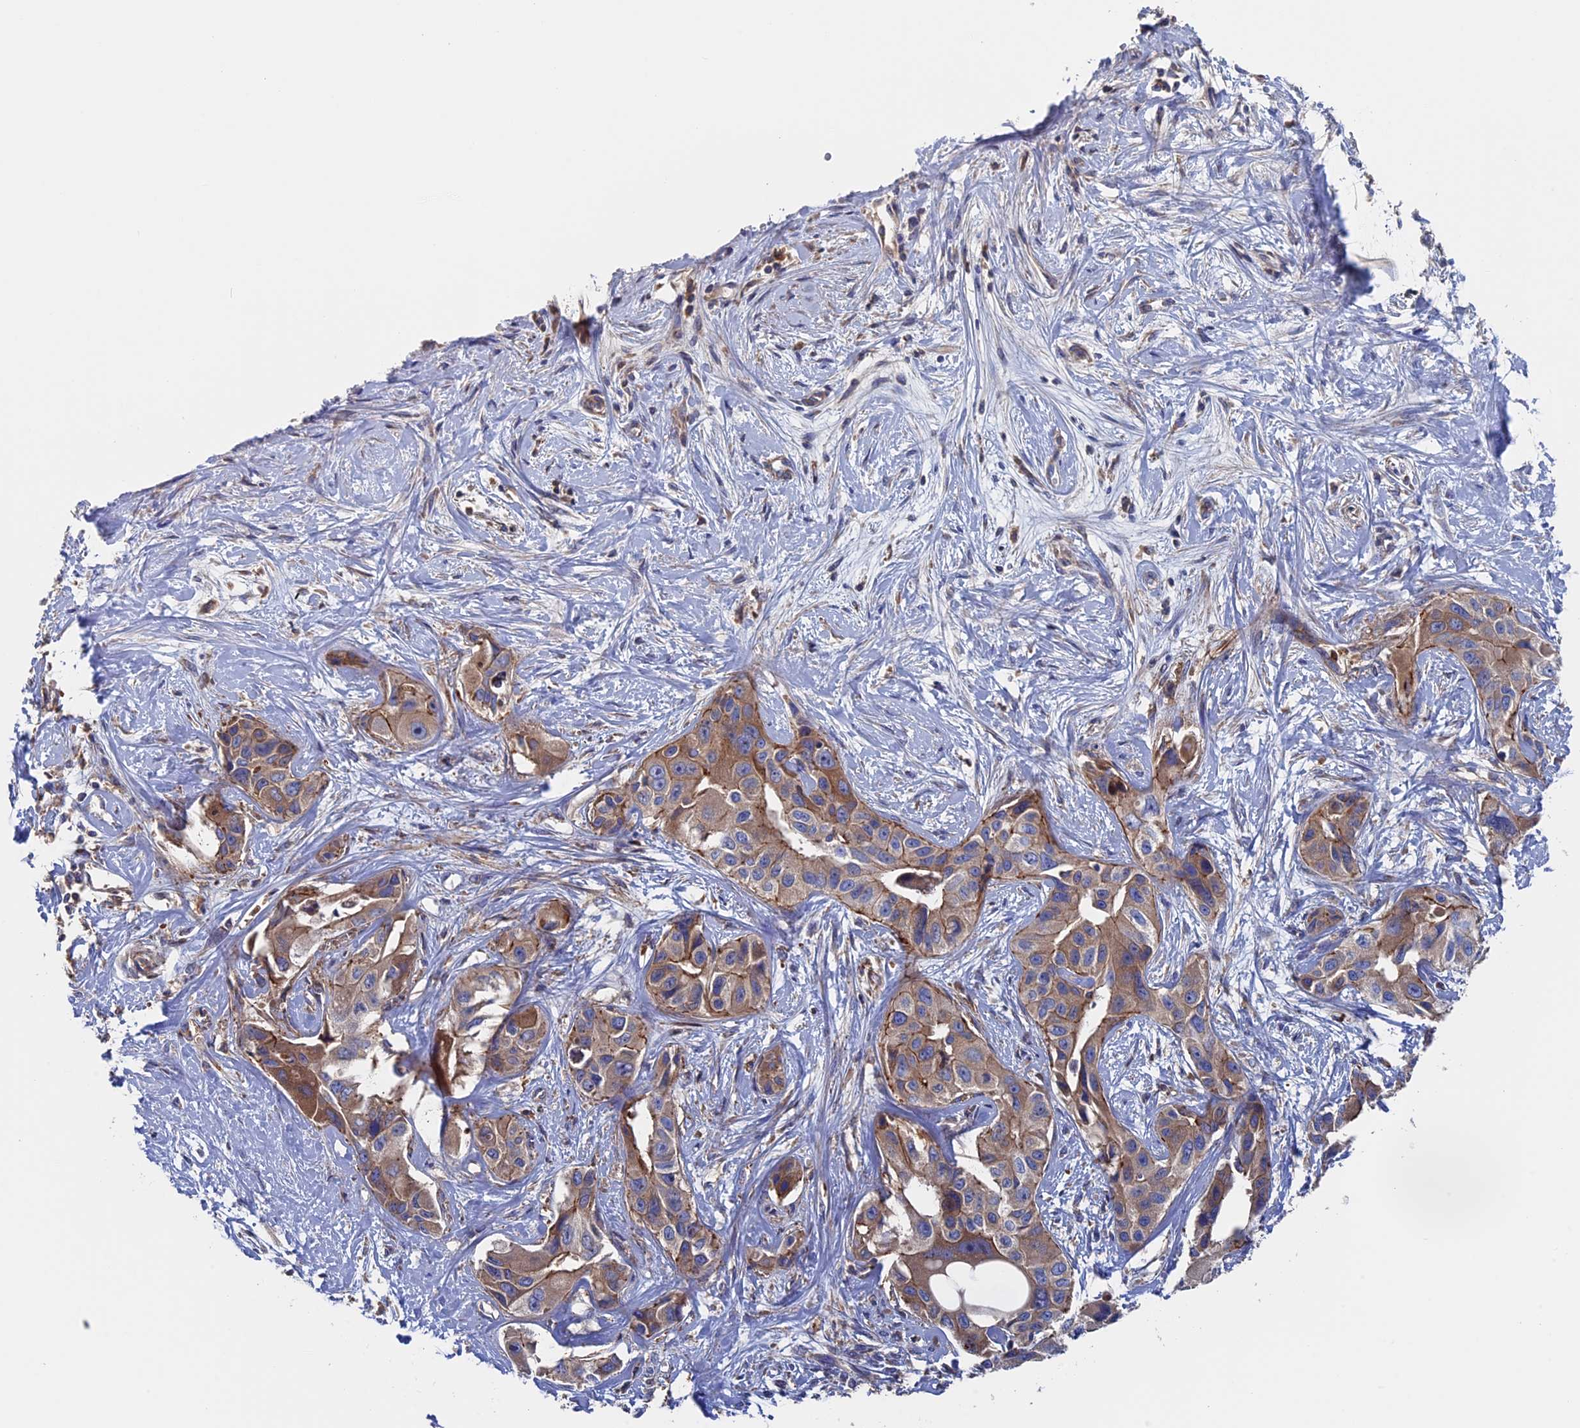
{"staining": {"intensity": "weak", "quantity": ">75%", "location": "cytoplasmic/membranous"}, "tissue": "liver cancer", "cell_type": "Tumor cells", "image_type": "cancer", "snomed": [{"axis": "morphology", "description": "Cholangiocarcinoma"}, {"axis": "topography", "description": "Liver"}], "caption": "Protein staining of liver cancer (cholangiocarcinoma) tissue shows weak cytoplasmic/membranous staining in about >75% of tumor cells. (IHC, brightfield microscopy, high magnification).", "gene": "DNAJC3", "patient": {"sex": "male", "age": 59}}